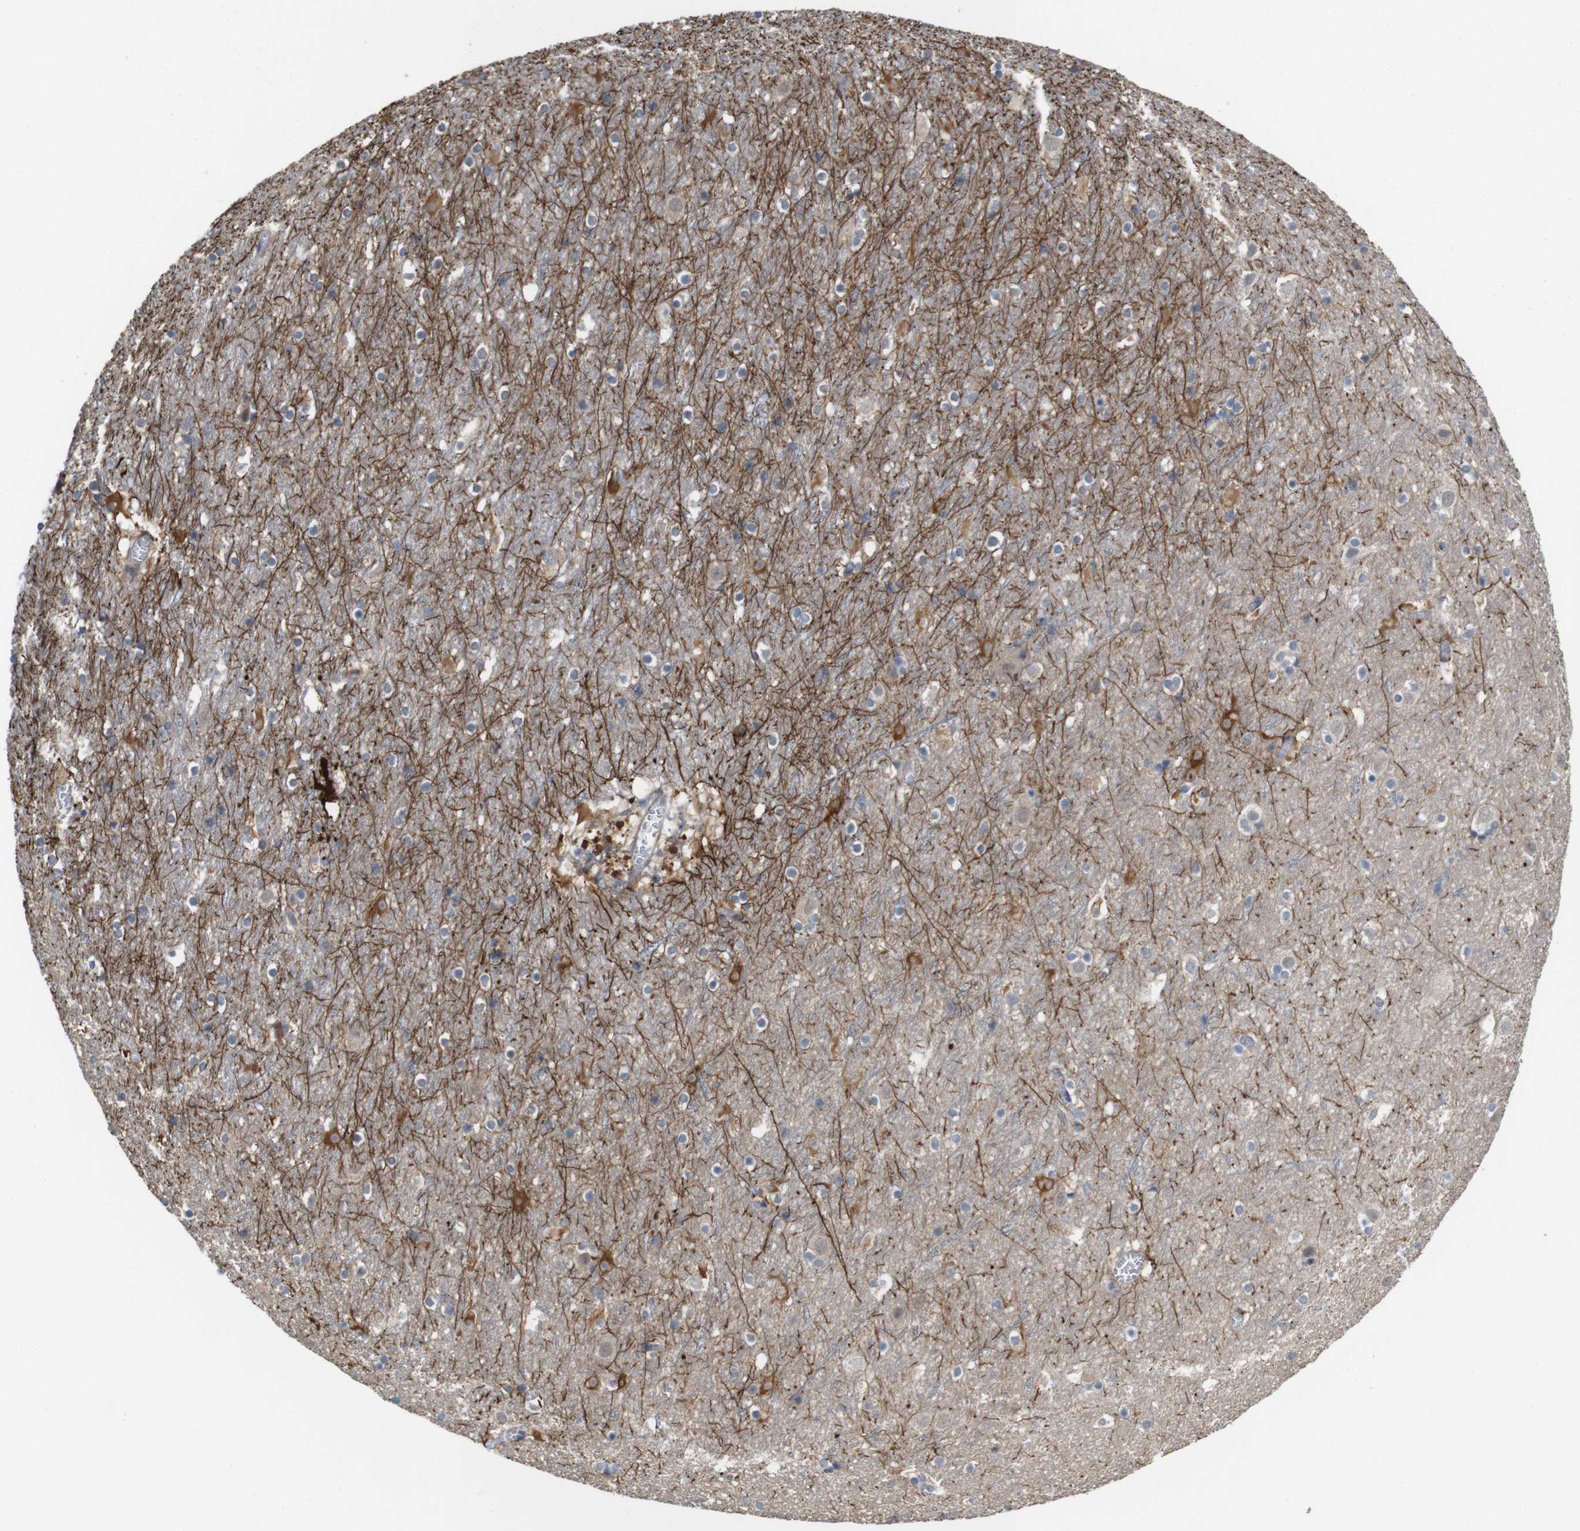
{"staining": {"intensity": "negative", "quantity": "none", "location": "none"}, "tissue": "cerebral cortex", "cell_type": "Endothelial cells", "image_type": "normal", "snomed": [{"axis": "morphology", "description": "Normal tissue, NOS"}, {"axis": "topography", "description": "Cerebral cortex"}], "caption": "A high-resolution image shows immunohistochemistry (IHC) staining of normal cerebral cortex, which displays no significant positivity in endothelial cells.", "gene": "CDC34", "patient": {"sex": "male", "age": 45}}